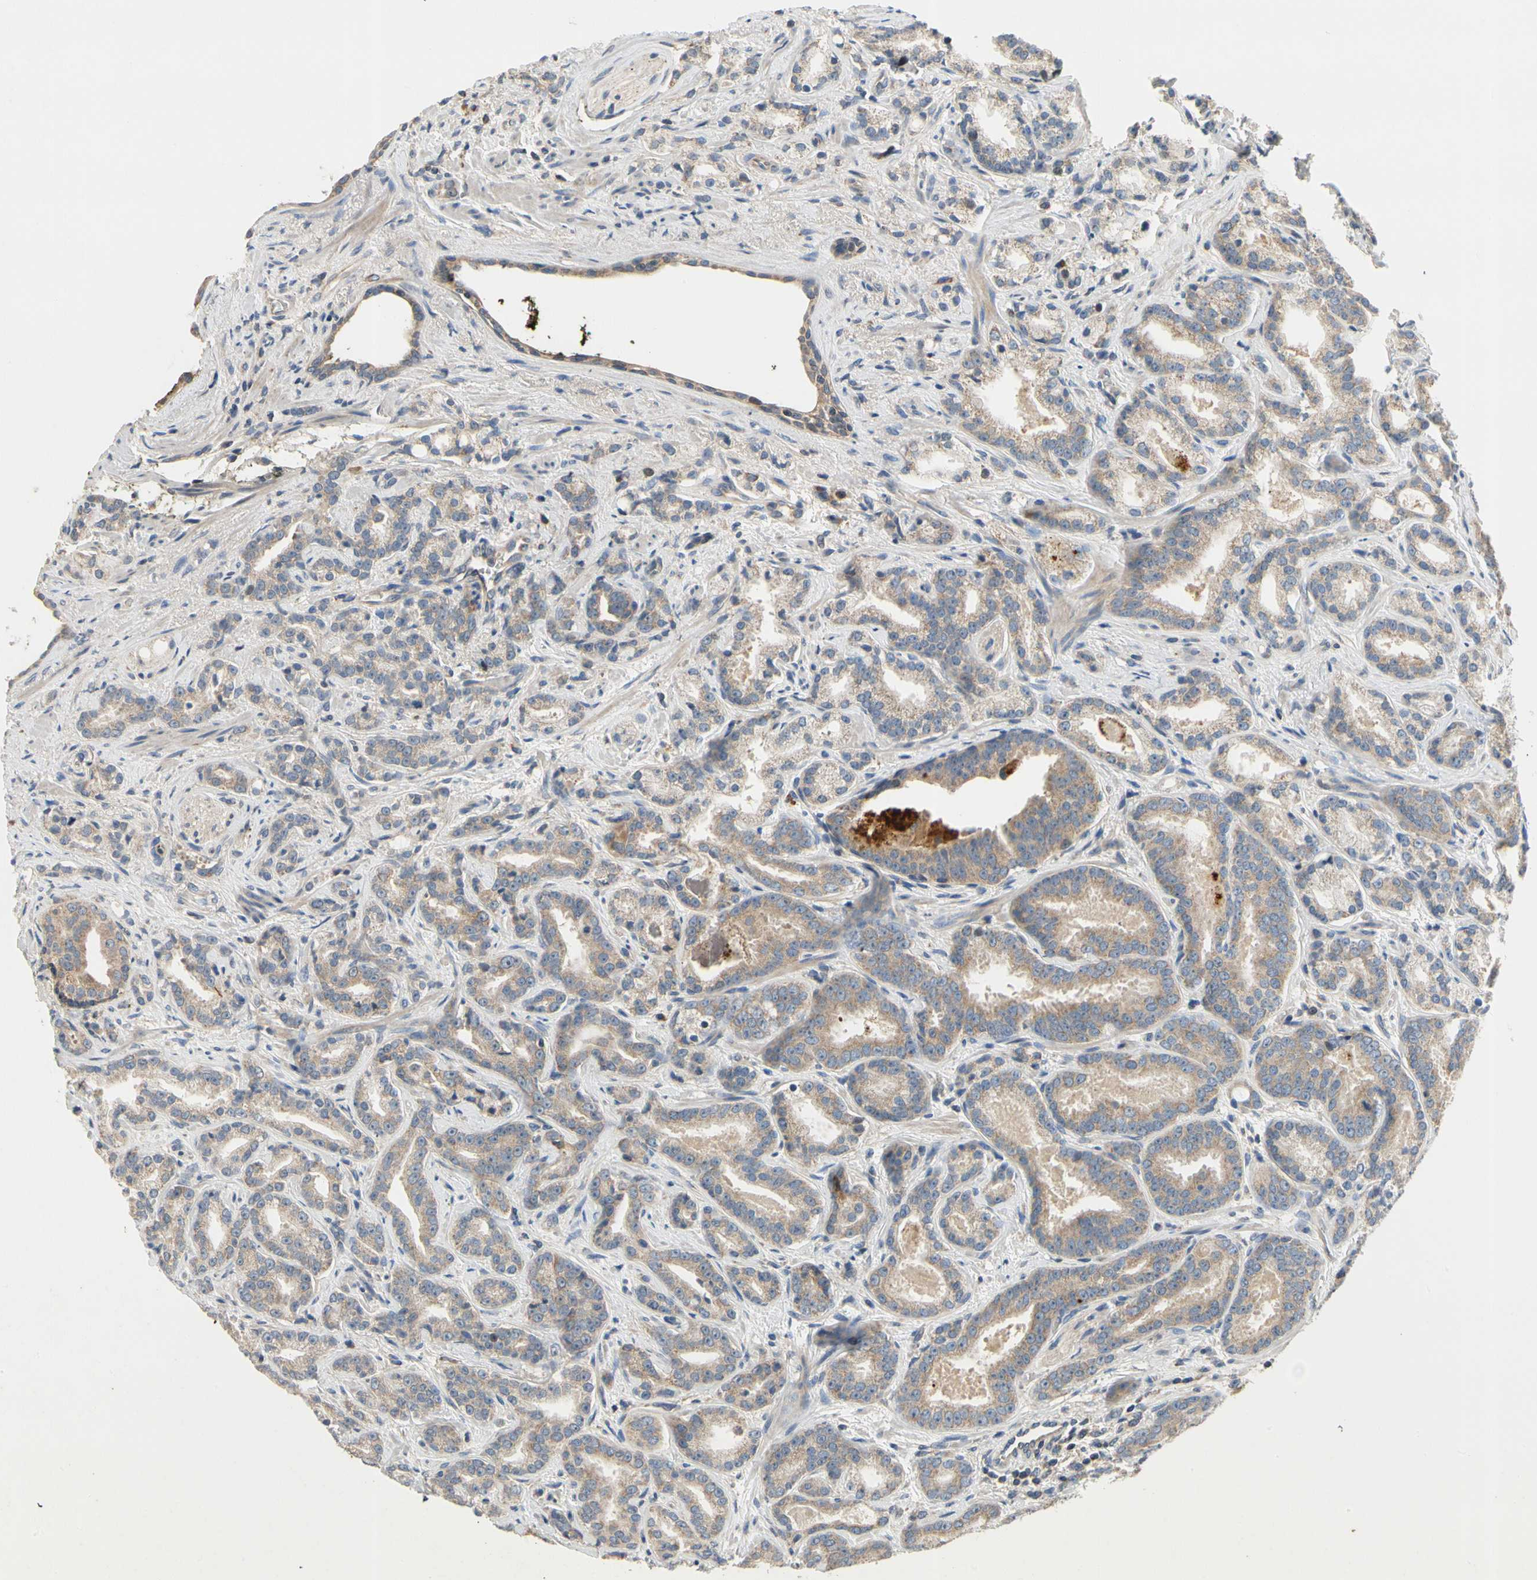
{"staining": {"intensity": "moderate", "quantity": ">75%", "location": "cytoplasmic/membranous"}, "tissue": "prostate cancer", "cell_type": "Tumor cells", "image_type": "cancer", "snomed": [{"axis": "morphology", "description": "Adenocarcinoma, Low grade"}, {"axis": "topography", "description": "Prostate"}], "caption": "Protein expression analysis of prostate cancer exhibits moderate cytoplasmic/membranous expression in about >75% of tumor cells.", "gene": "KLHDC8B", "patient": {"sex": "male", "age": 63}}